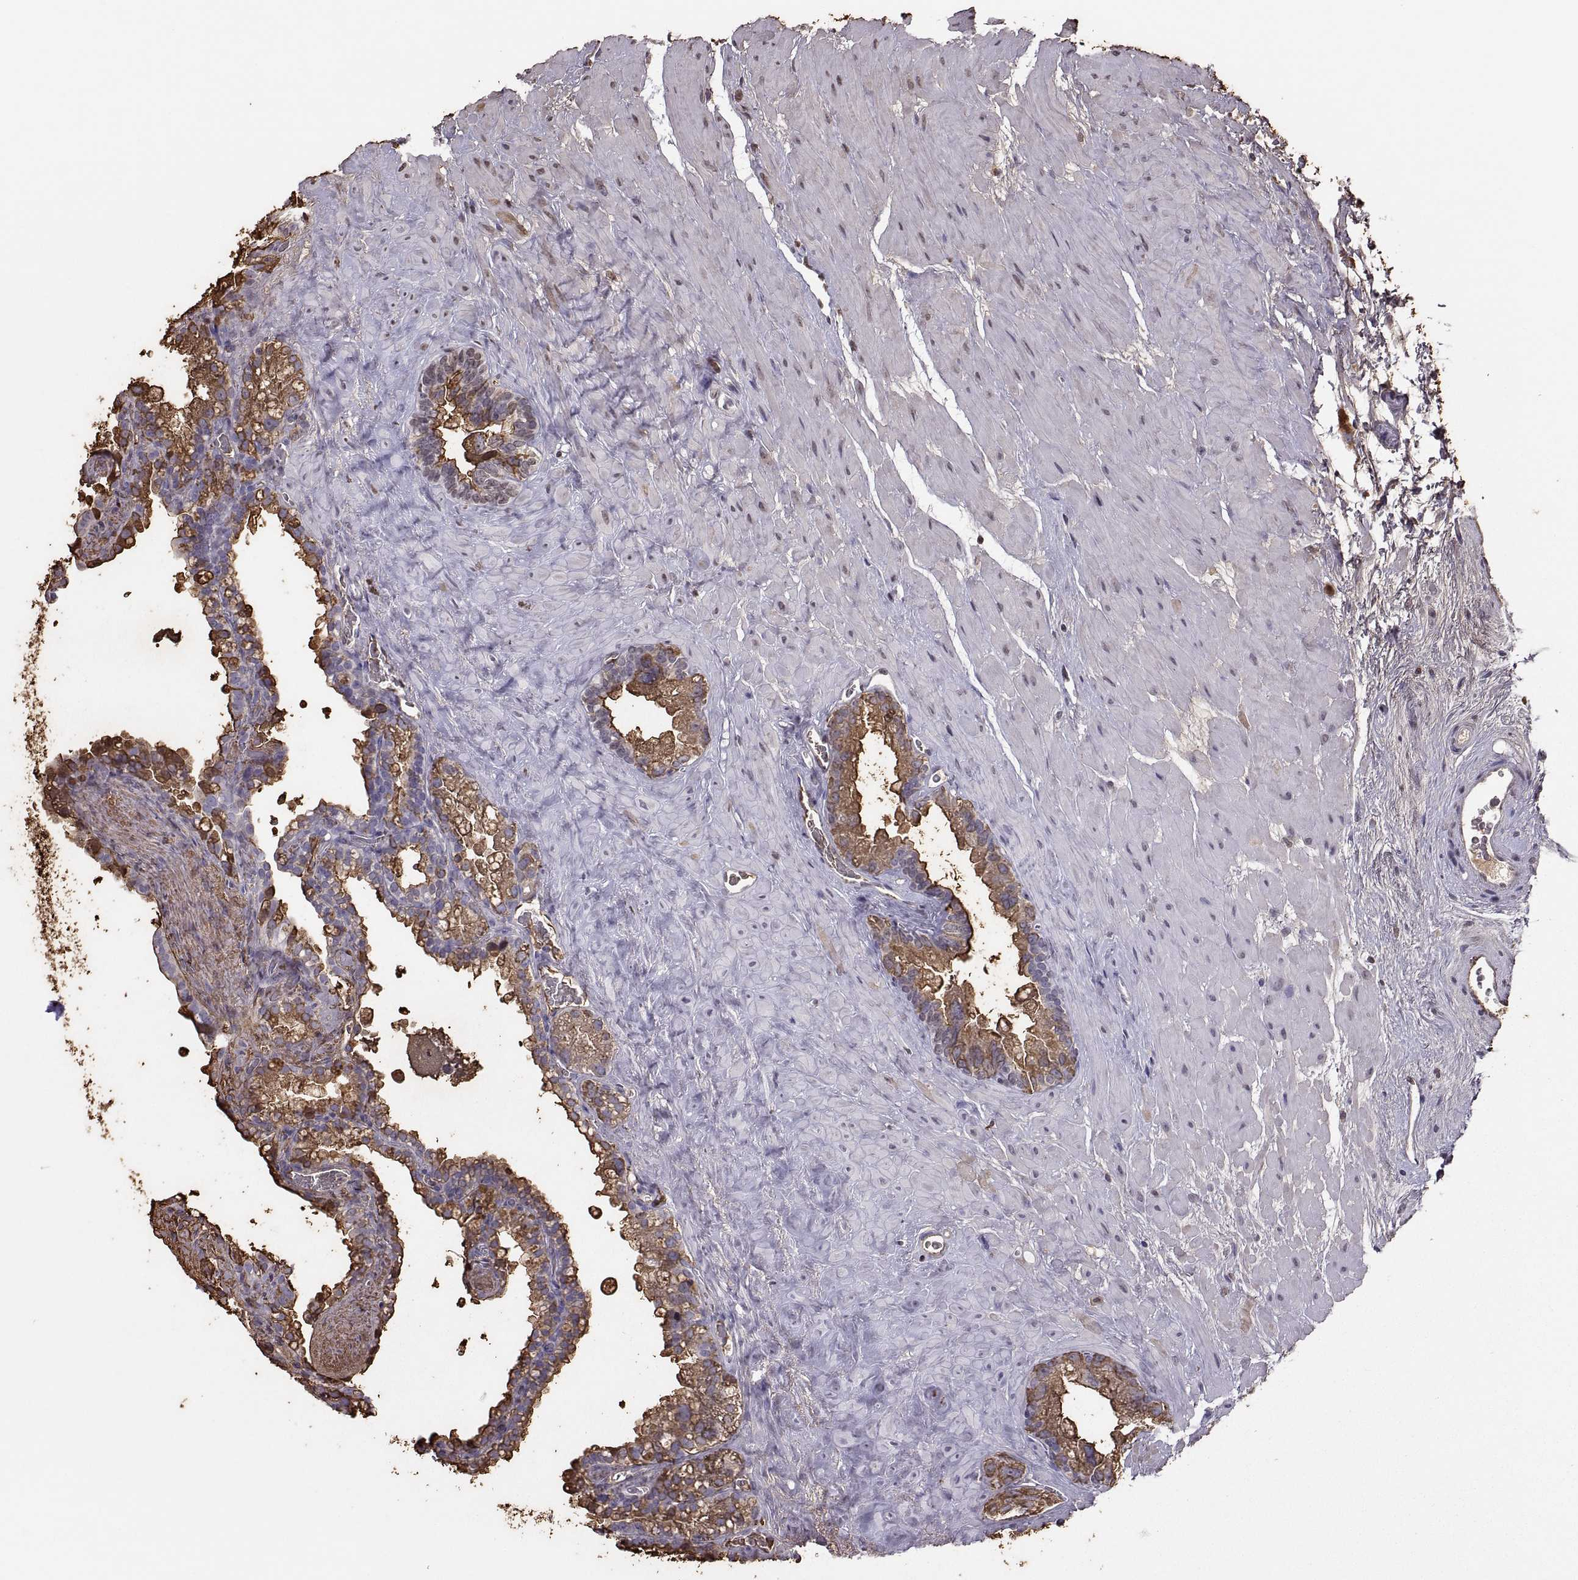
{"staining": {"intensity": "strong", "quantity": "25%-75%", "location": "cytoplasmic/membranous"}, "tissue": "seminal vesicle", "cell_type": "Glandular cells", "image_type": "normal", "snomed": [{"axis": "morphology", "description": "Normal tissue, NOS"}, {"axis": "topography", "description": "Seminal veicle"}], "caption": "A high-resolution image shows immunohistochemistry (IHC) staining of normal seminal vesicle, which reveals strong cytoplasmic/membranous staining in about 25%-75% of glandular cells. (brown staining indicates protein expression, while blue staining denotes nuclei).", "gene": "SEMG1", "patient": {"sex": "male", "age": 71}}